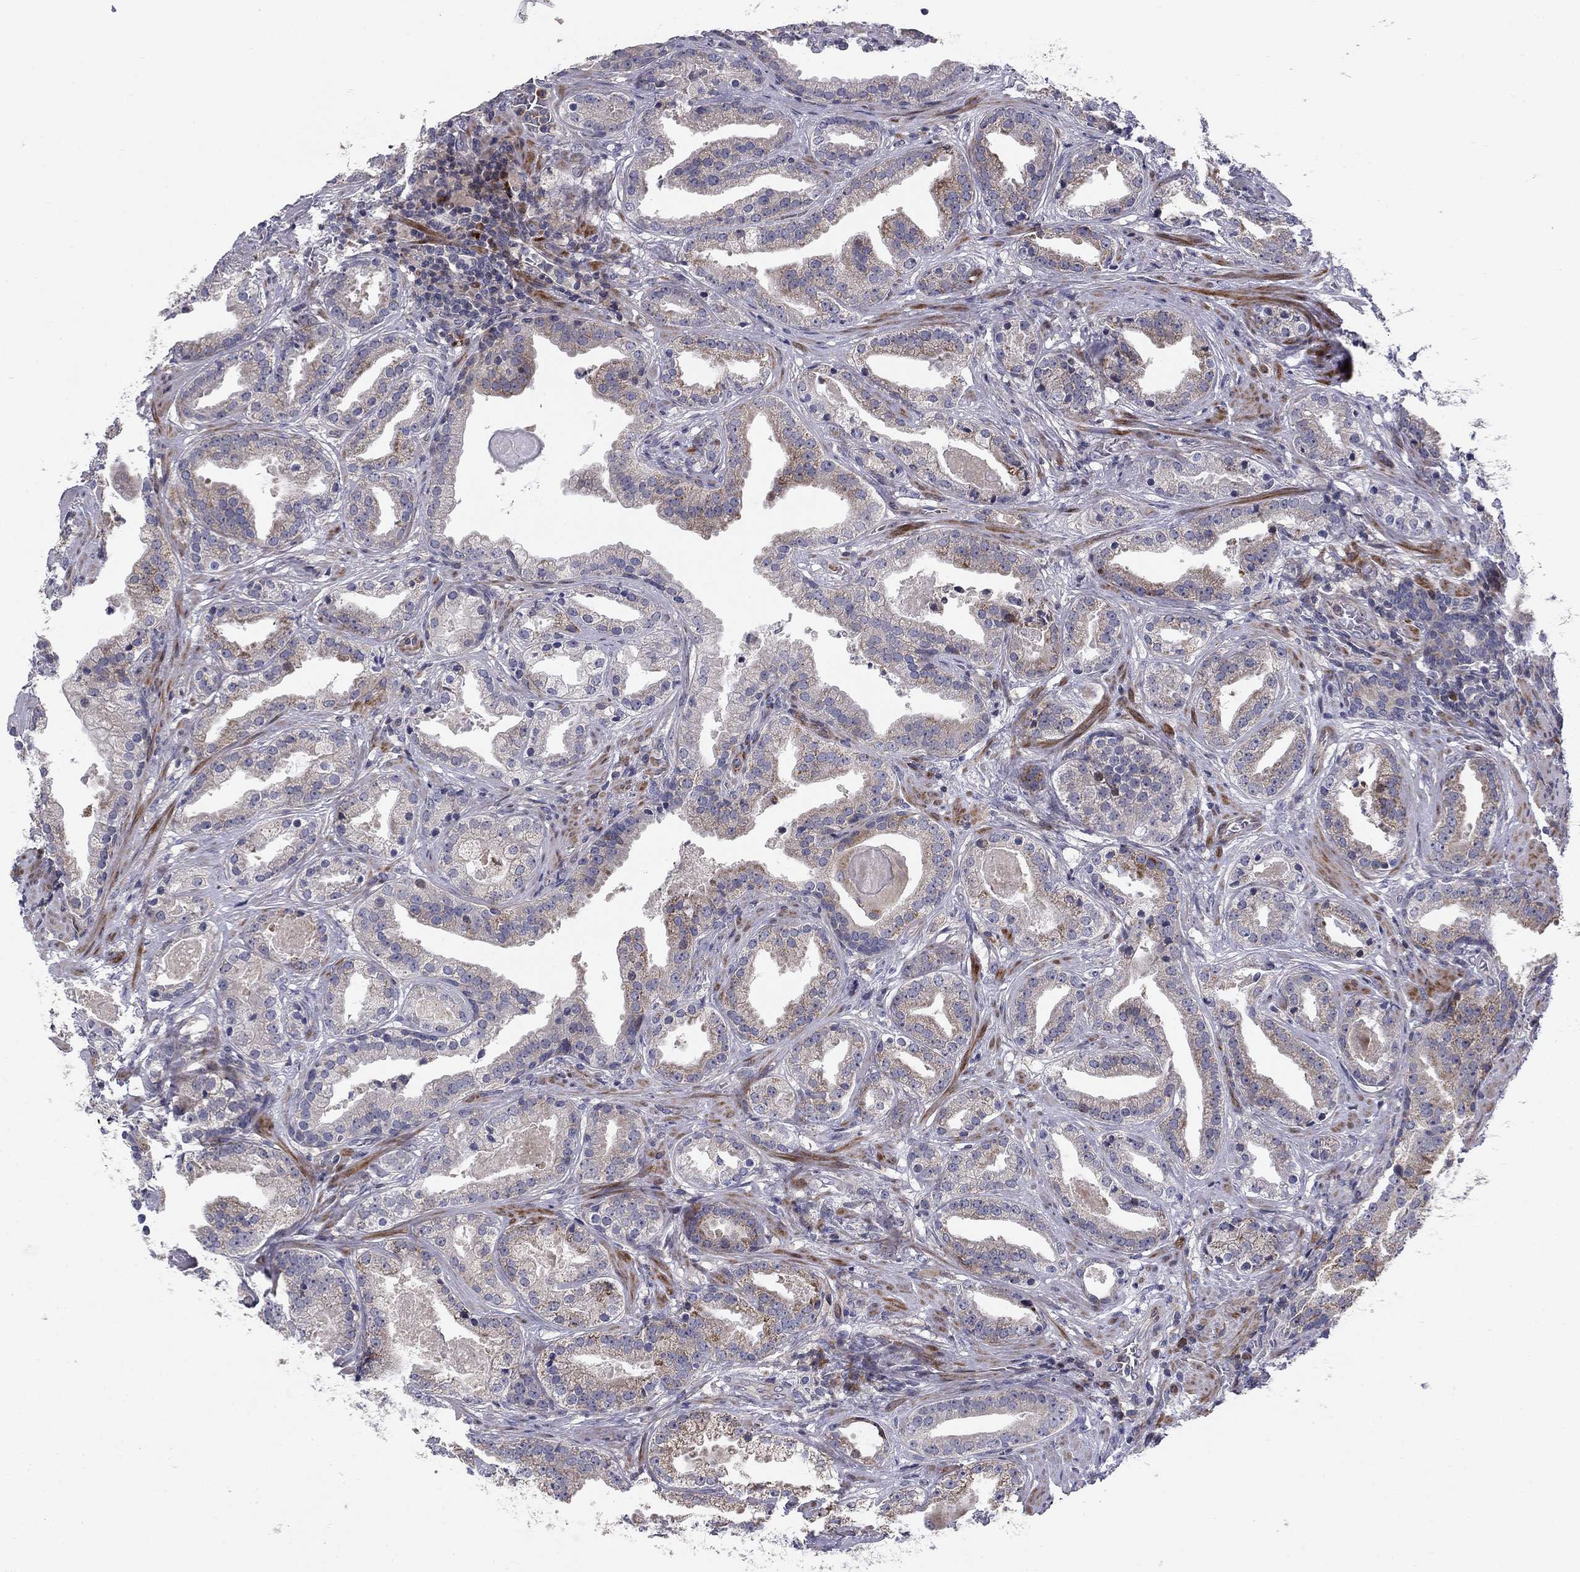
{"staining": {"intensity": "weak", "quantity": ">75%", "location": "cytoplasmic/membranous"}, "tissue": "prostate cancer", "cell_type": "Tumor cells", "image_type": "cancer", "snomed": [{"axis": "morphology", "description": "Adenocarcinoma, NOS"}, {"axis": "morphology", "description": "Adenocarcinoma, High grade"}, {"axis": "topography", "description": "Prostate"}], "caption": "Prostate adenocarcinoma was stained to show a protein in brown. There is low levels of weak cytoplasmic/membranous positivity in approximately >75% of tumor cells.", "gene": "MIOS", "patient": {"sex": "male", "age": 64}}